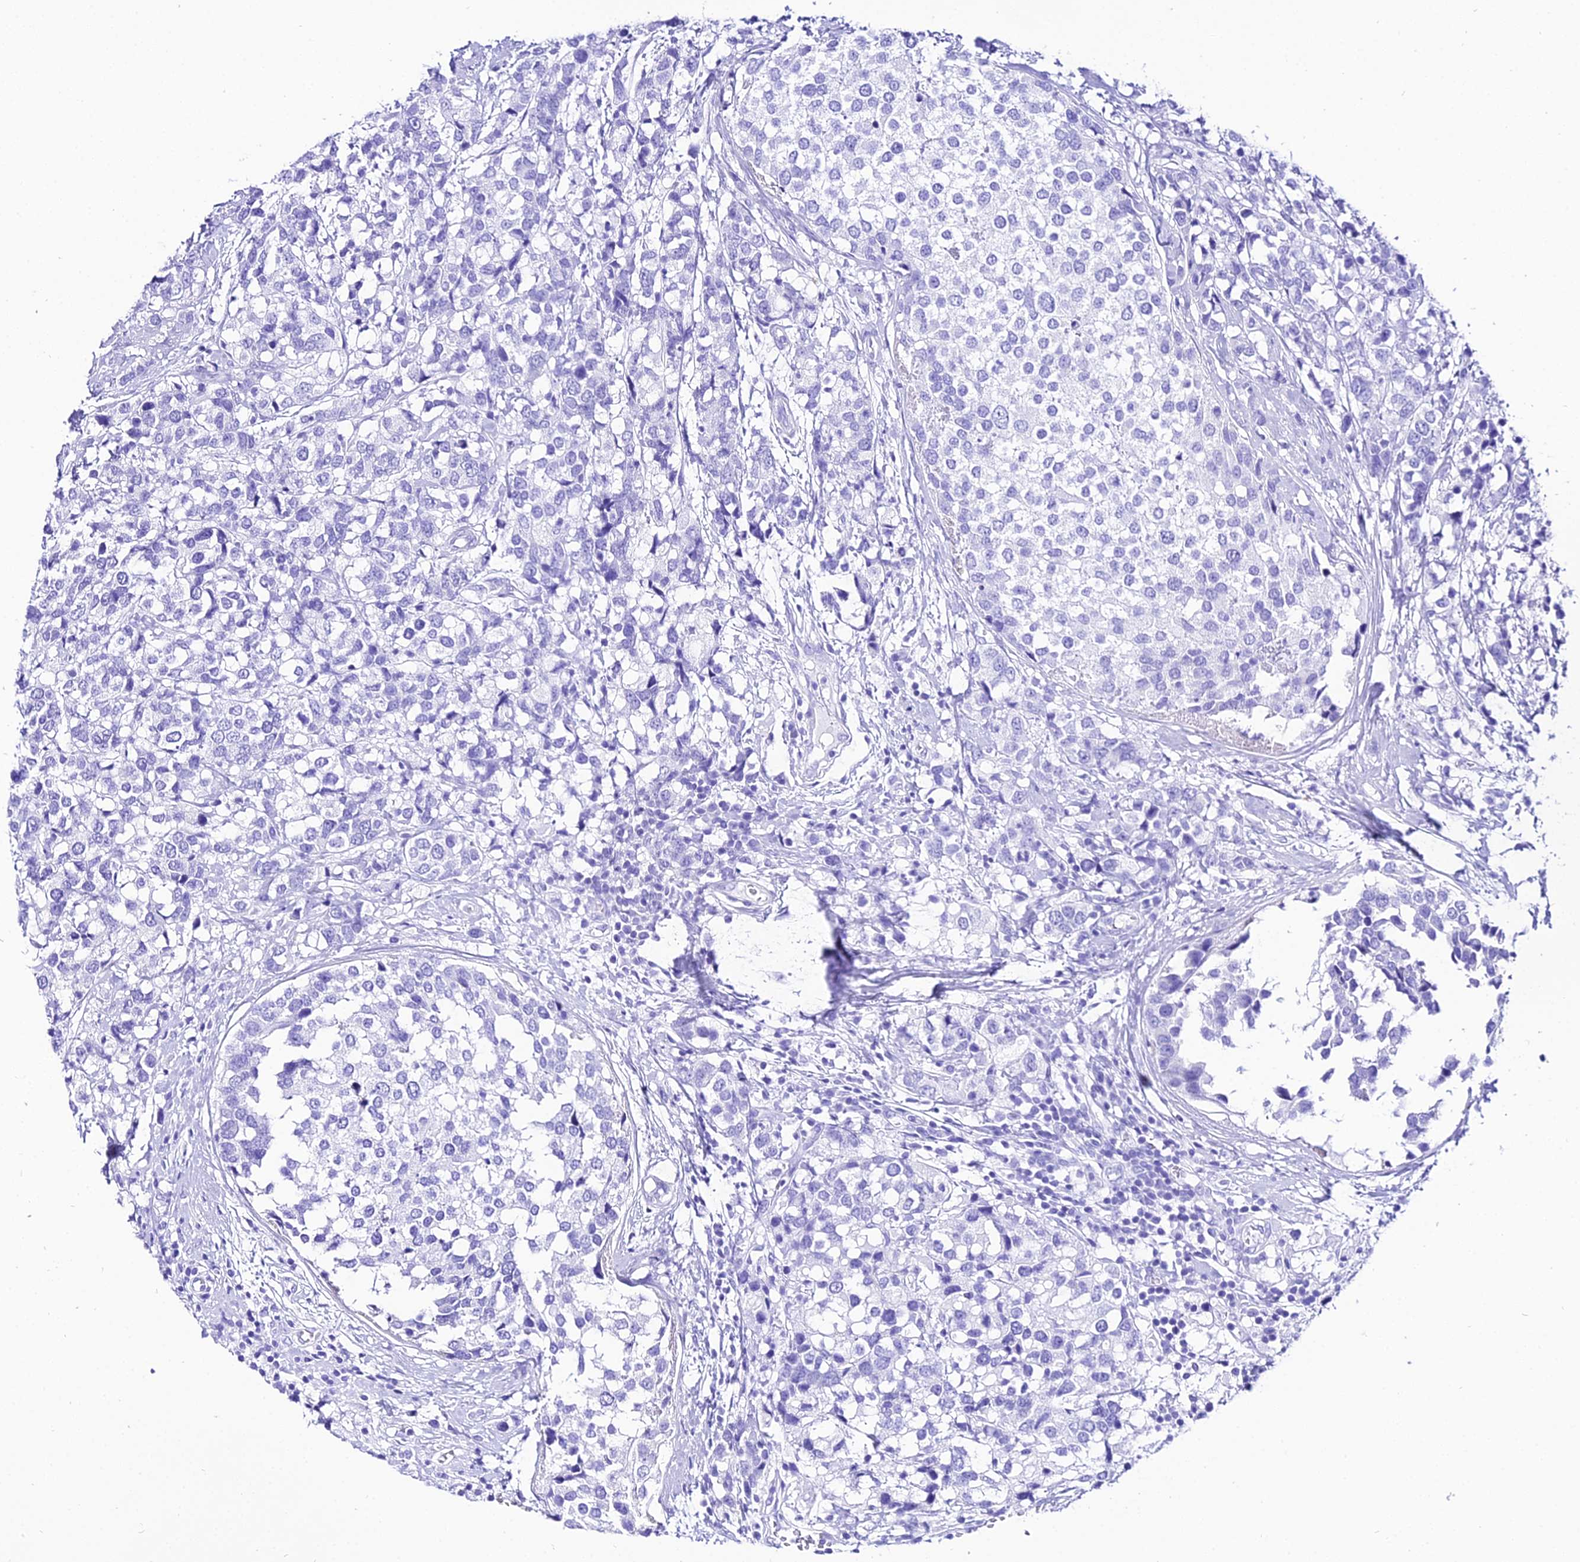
{"staining": {"intensity": "negative", "quantity": "none", "location": "none"}, "tissue": "breast cancer", "cell_type": "Tumor cells", "image_type": "cancer", "snomed": [{"axis": "morphology", "description": "Lobular carcinoma"}, {"axis": "topography", "description": "Breast"}], "caption": "DAB (3,3'-diaminobenzidine) immunohistochemical staining of human lobular carcinoma (breast) exhibits no significant staining in tumor cells. (Brightfield microscopy of DAB immunohistochemistry (IHC) at high magnification).", "gene": "TRMT44", "patient": {"sex": "female", "age": 59}}